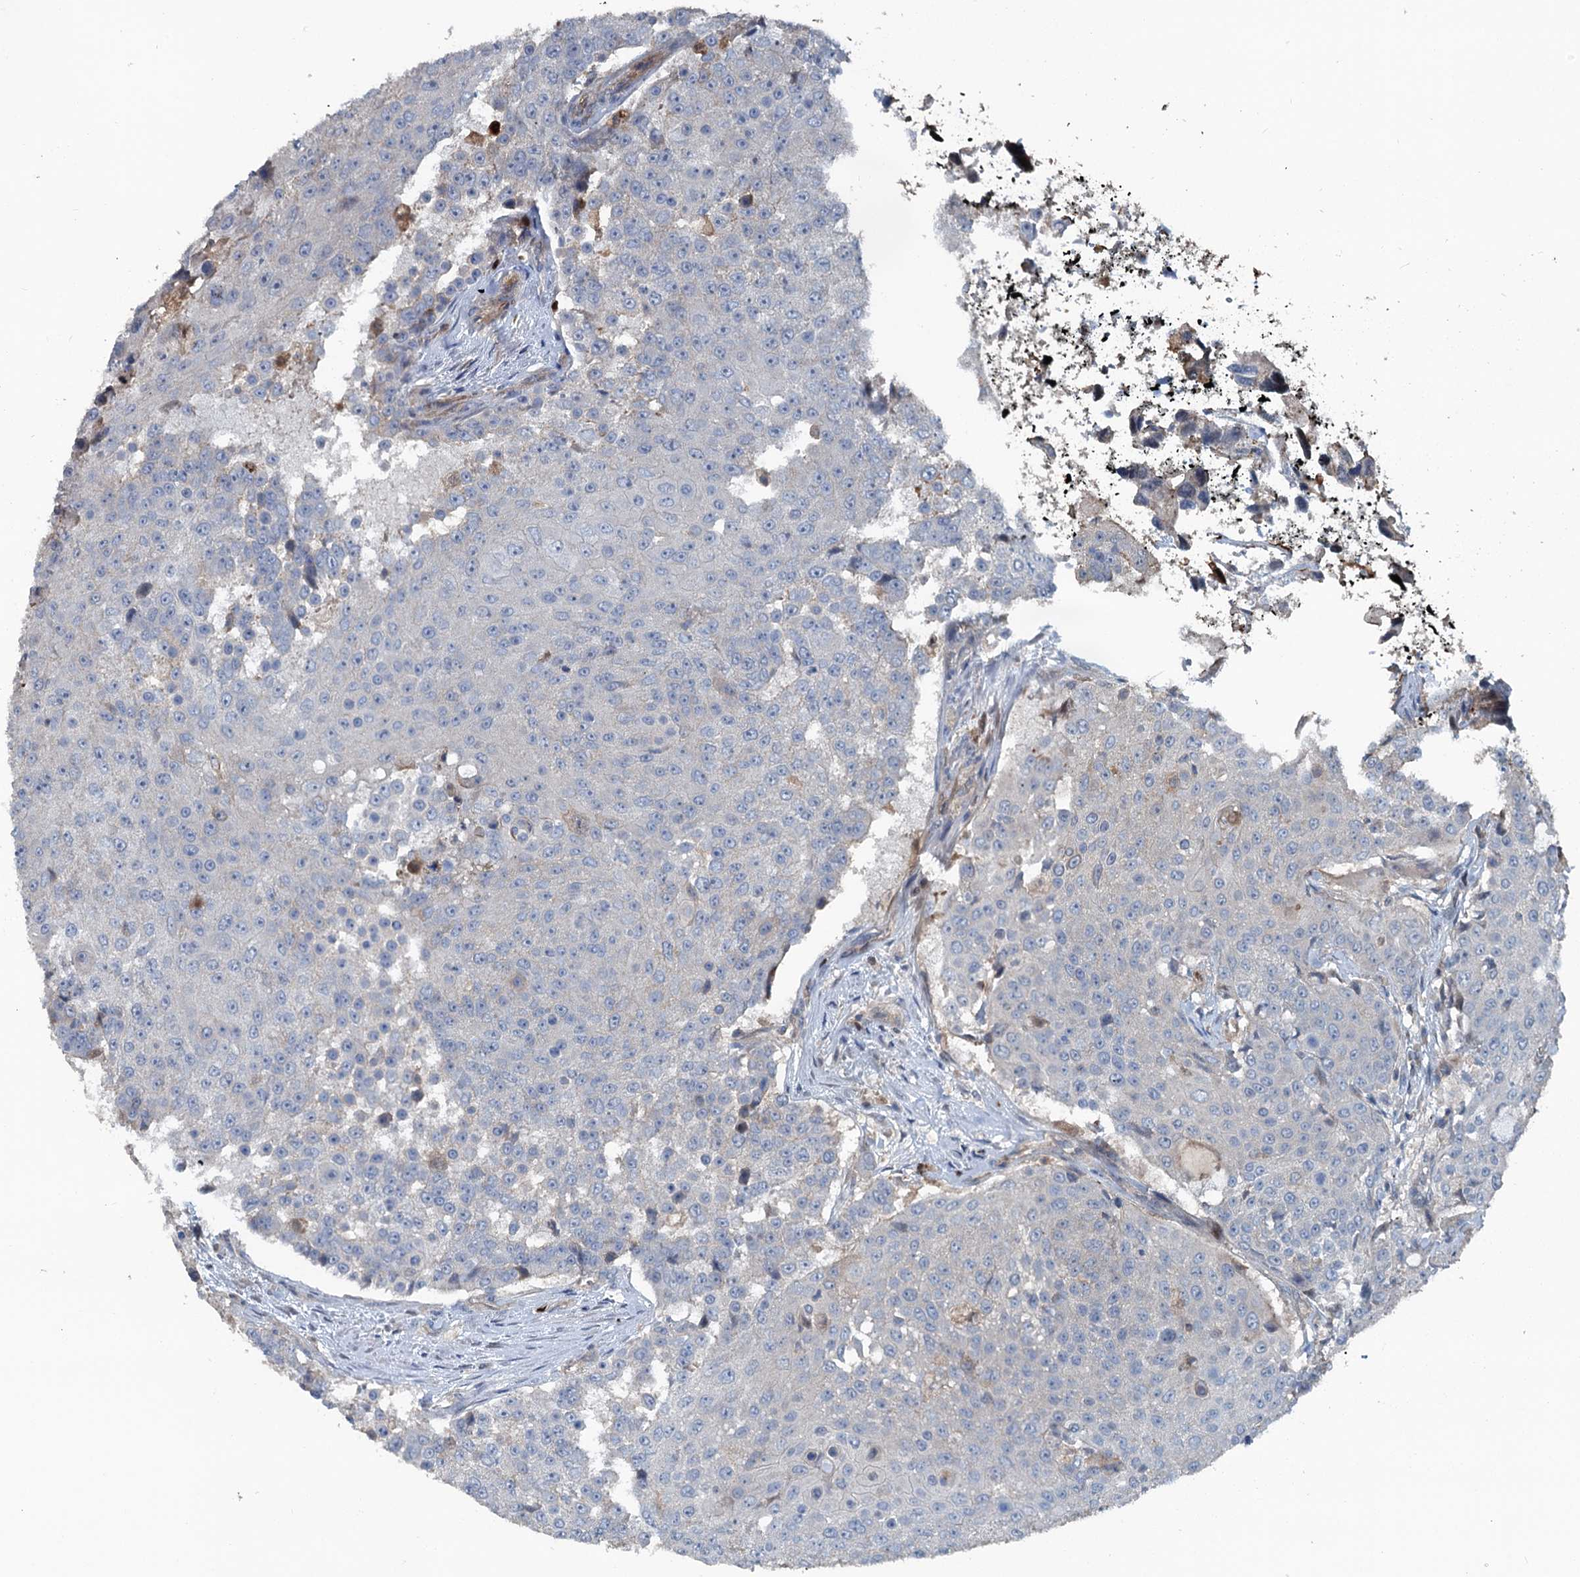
{"staining": {"intensity": "negative", "quantity": "none", "location": "none"}, "tissue": "urothelial cancer", "cell_type": "Tumor cells", "image_type": "cancer", "snomed": [{"axis": "morphology", "description": "Urothelial carcinoma, High grade"}, {"axis": "topography", "description": "Urinary bladder"}], "caption": "High-grade urothelial carcinoma stained for a protein using IHC shows no expression tumor cells.", "gene": "TEDC1", "patient": {"sex": "female", "age": 63}}